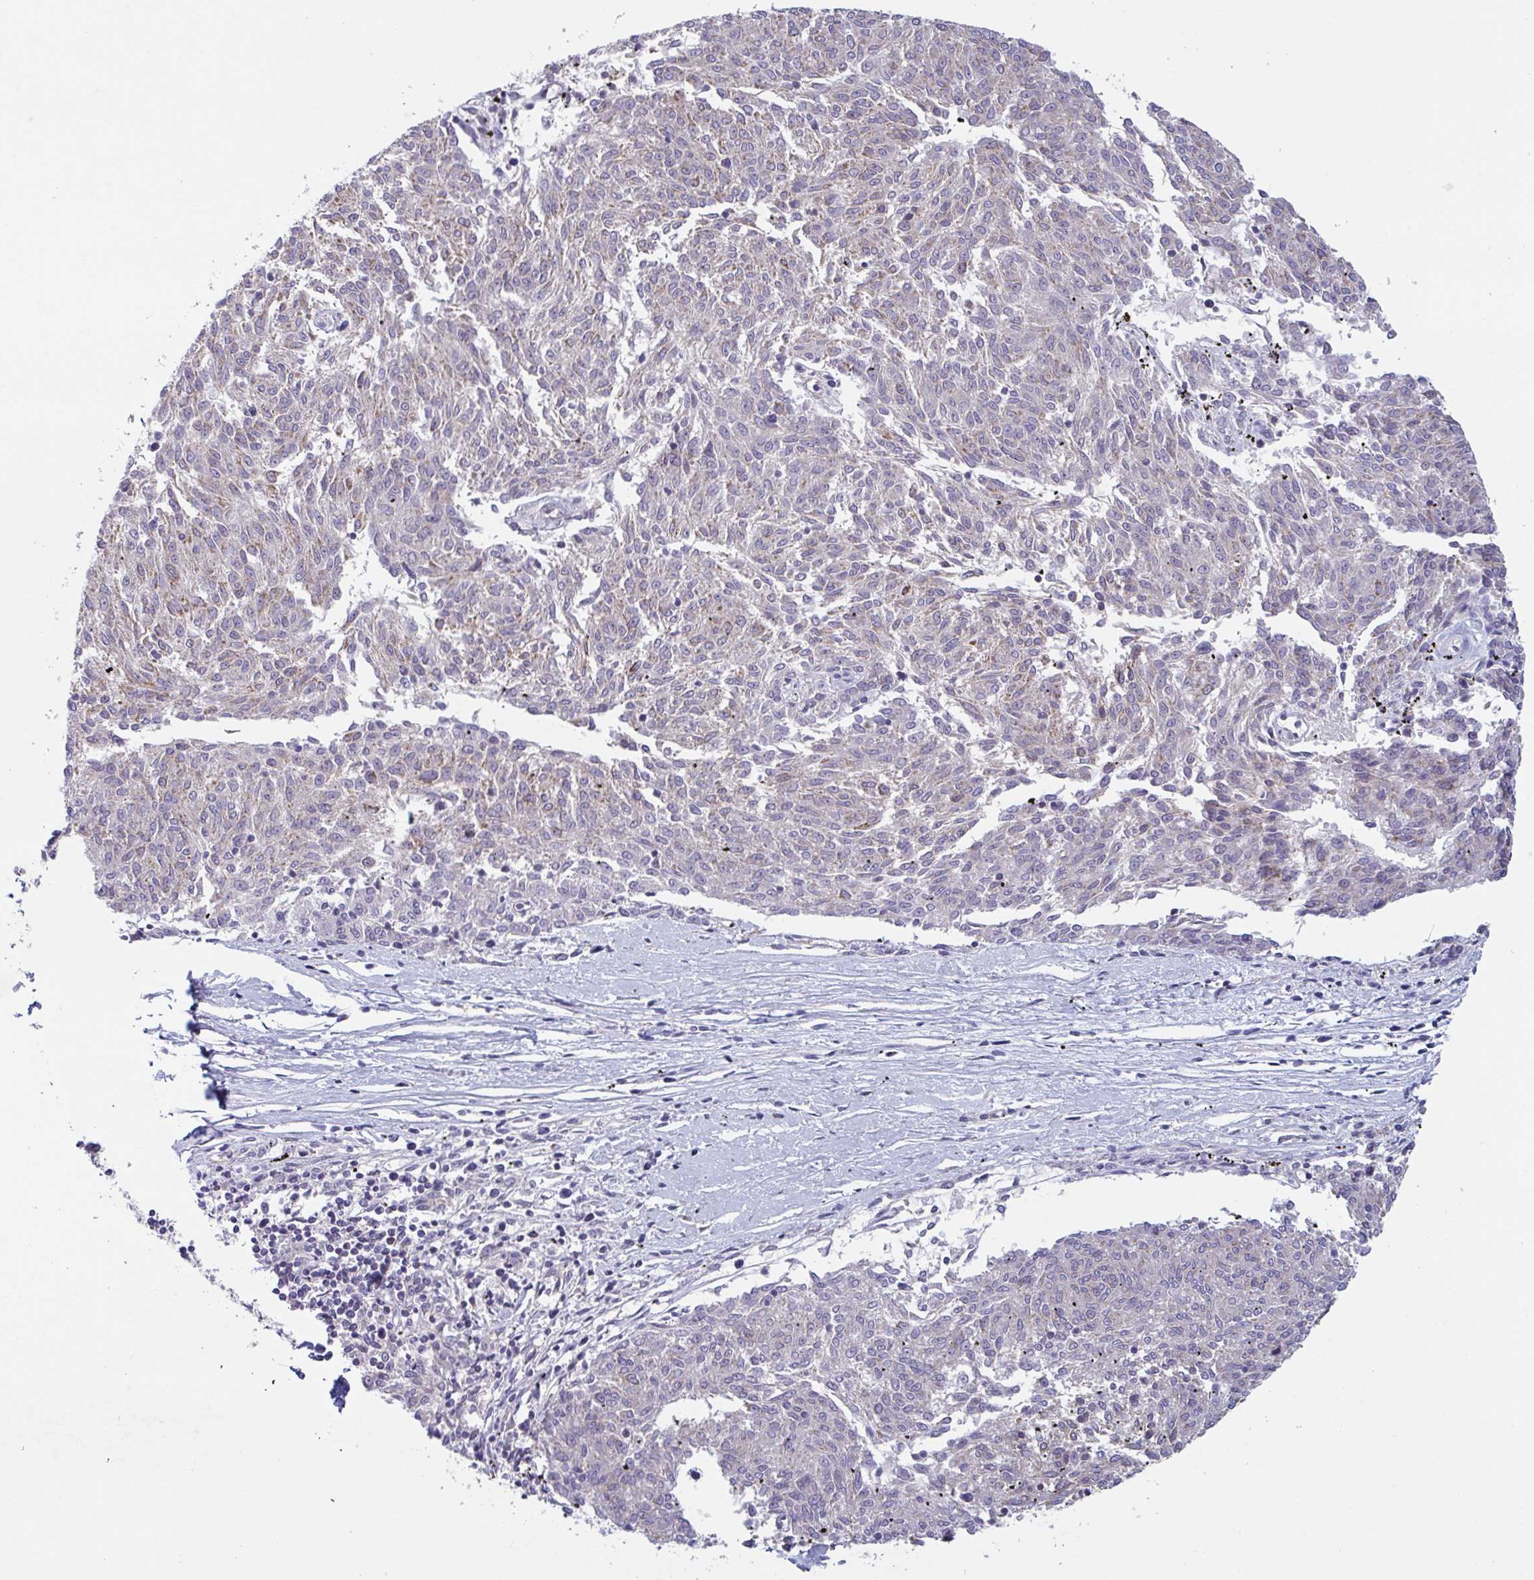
{"staining": {"intensity": "negative", "quantity": "none", "location": "none"}, "tissue": "melanoma", "cell_type": "Tumor cells", "image_type": "cancer", "snomed": [{"axis": "morphology", "description": "Malignant melanoma, NOS"}, {"axis": "topography", "description": "Skin"}], "caption": "Tumor cells show no significant positivity in malignant melanoma.", "gene": "BCAT2", "patient": {"sex": "female", "age": 72}}